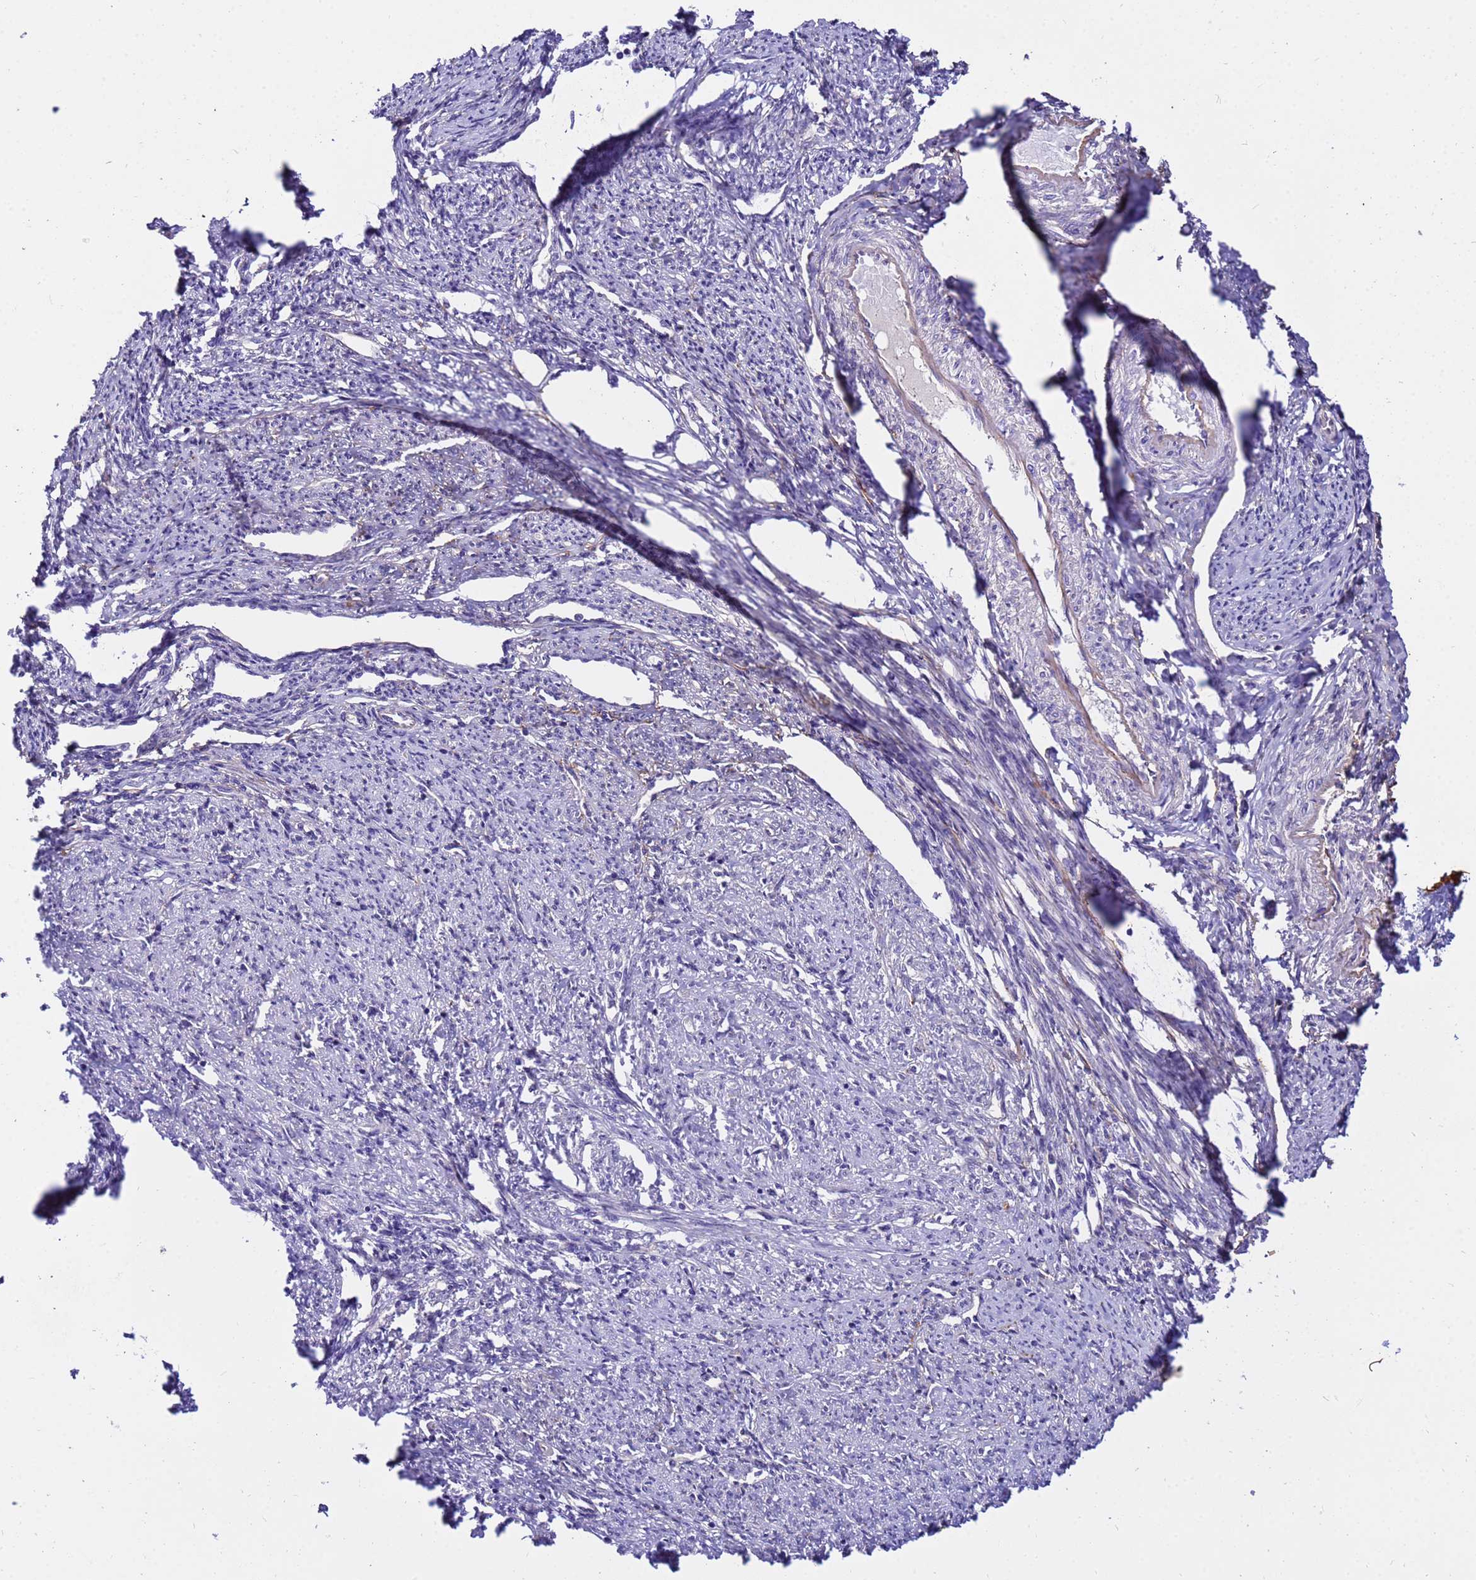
{"staining": {"intensity": "weak", "quantity": "<25%", "location": "nuclear"}, "tissue": "smooth muscle", "cell_type": "Smooth muscle cells", "image_type": "normal", "snomed": [{"axis": "morphology", "description": "Normal tissue, NOS"}, {"axis": "topography", "description": "Smooth muscle"}, {"axis": "topography", "description": "Uterus"}], "caption": "Protein analysis of normal smooth muscle reveals no significant staining in smooth muscle cells.", "gene": "GET3", "patient": {"sex": "female", "age": 59}}